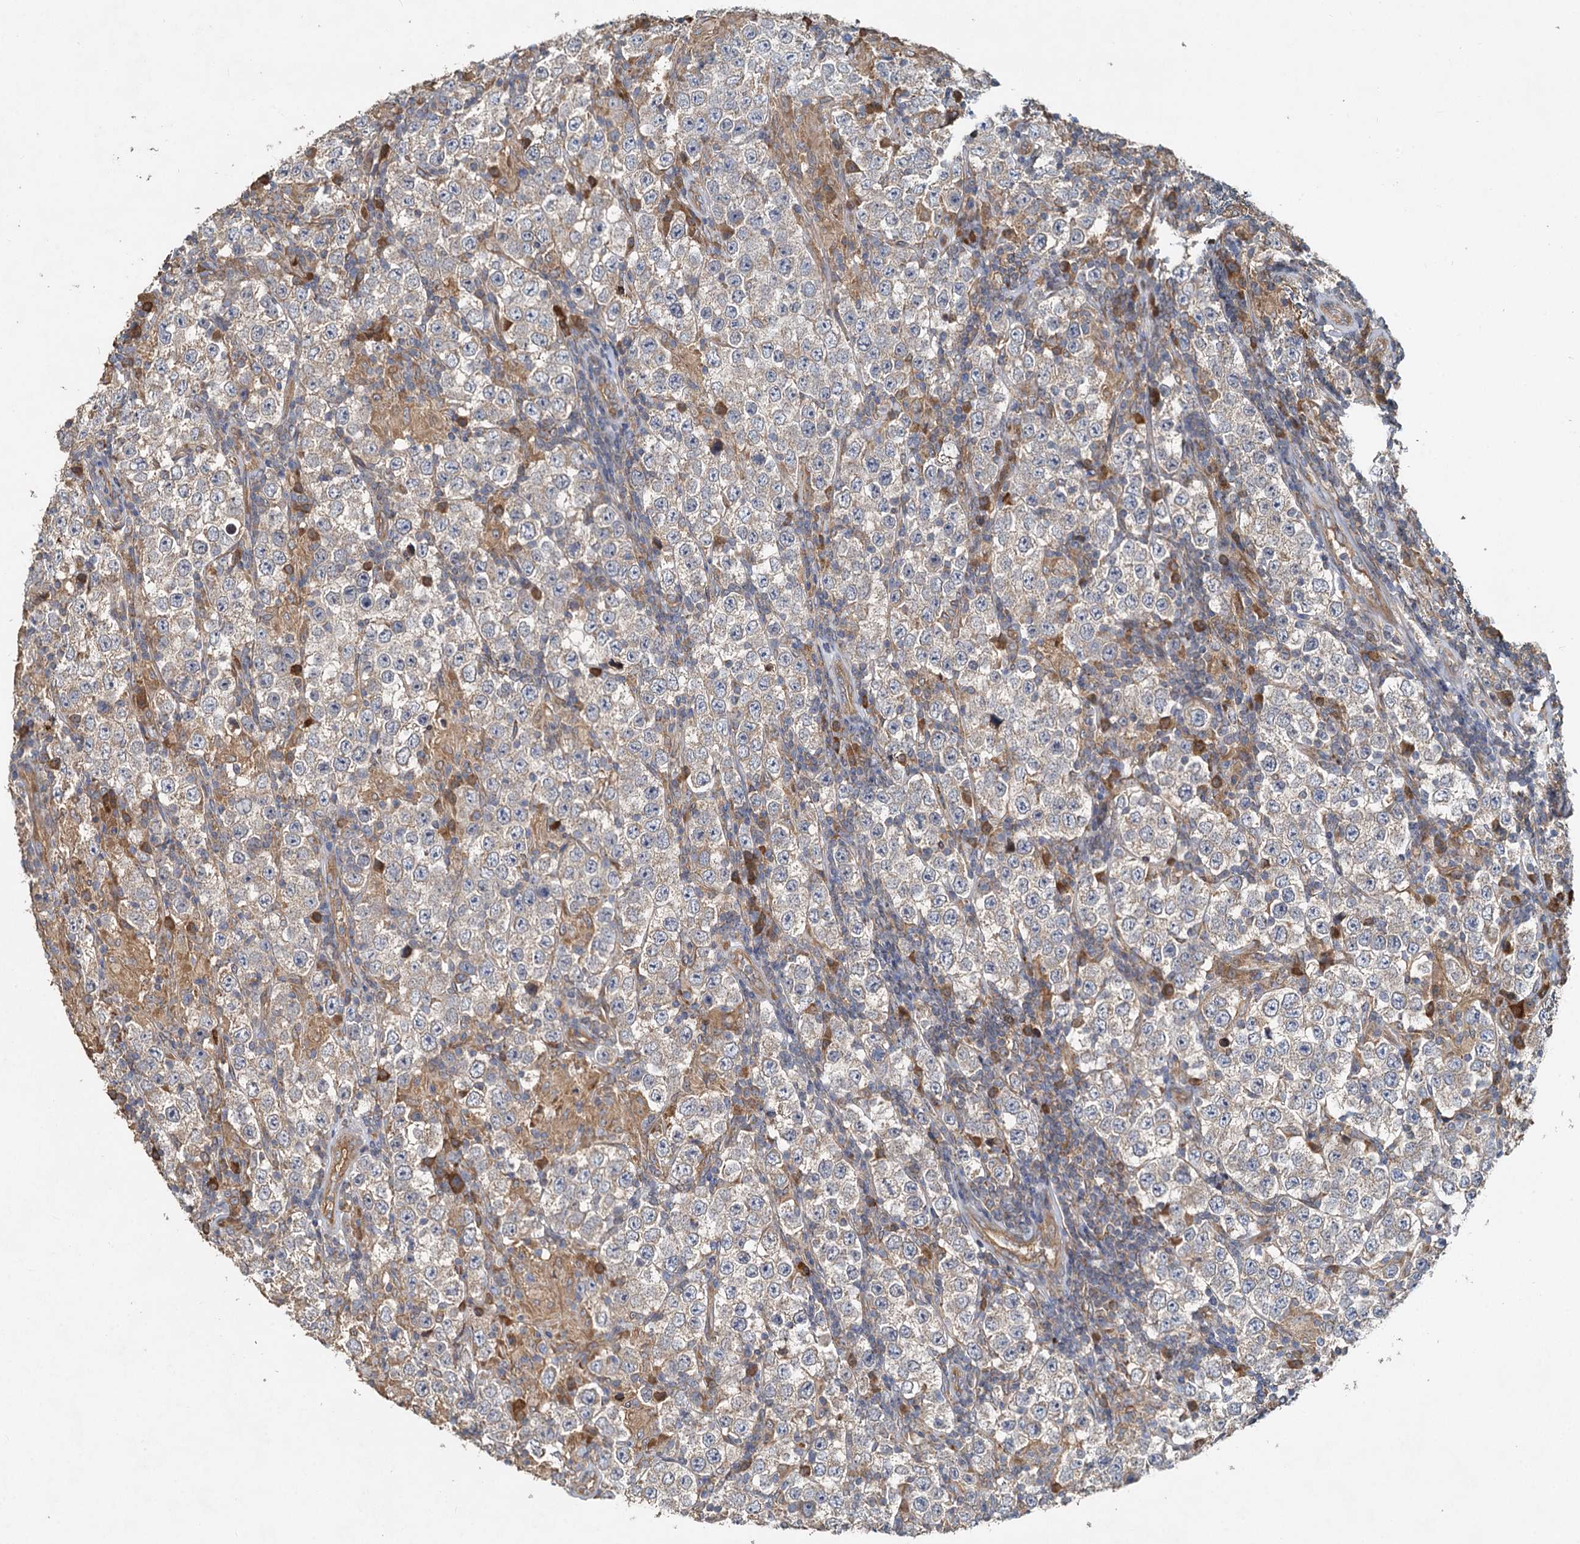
{"staining": {"intensity": "weak", "quantity": "<25%", "location": "cytoplasmic/membranous"}, "tissue": "testis cancer", "cell_type": "Tumor cells", "image_type": "cancer", "snomed": [{"axis": "morphology", "description": "Normal tissue, NOS"}, {"axis": "morphology", "description": "Urothelial carcinoma, High grade"}, {"axis": "morphology", "description": "Seminoma, NOS"}, {"axis": "morphology", "description": "Carcinoma, Embryonal, NOS"}, {"axis": "topography", "description": "Urinary bladder"}, {"axis": "topography", "description": "Testis"}], "caption": "High magnification brightfield microscopy of testis cancer stained with DAB (brown) and counterstained with hematoxylin (blue): tumor cells show no significant staining. The staining was performed using DAB to visualize the protein expression in brown, while the nuclei were stained in blue with hematoxylin (Magnification: 20x).", "gene": "HYI", "patient": {"sex": "male", "age": 41}}